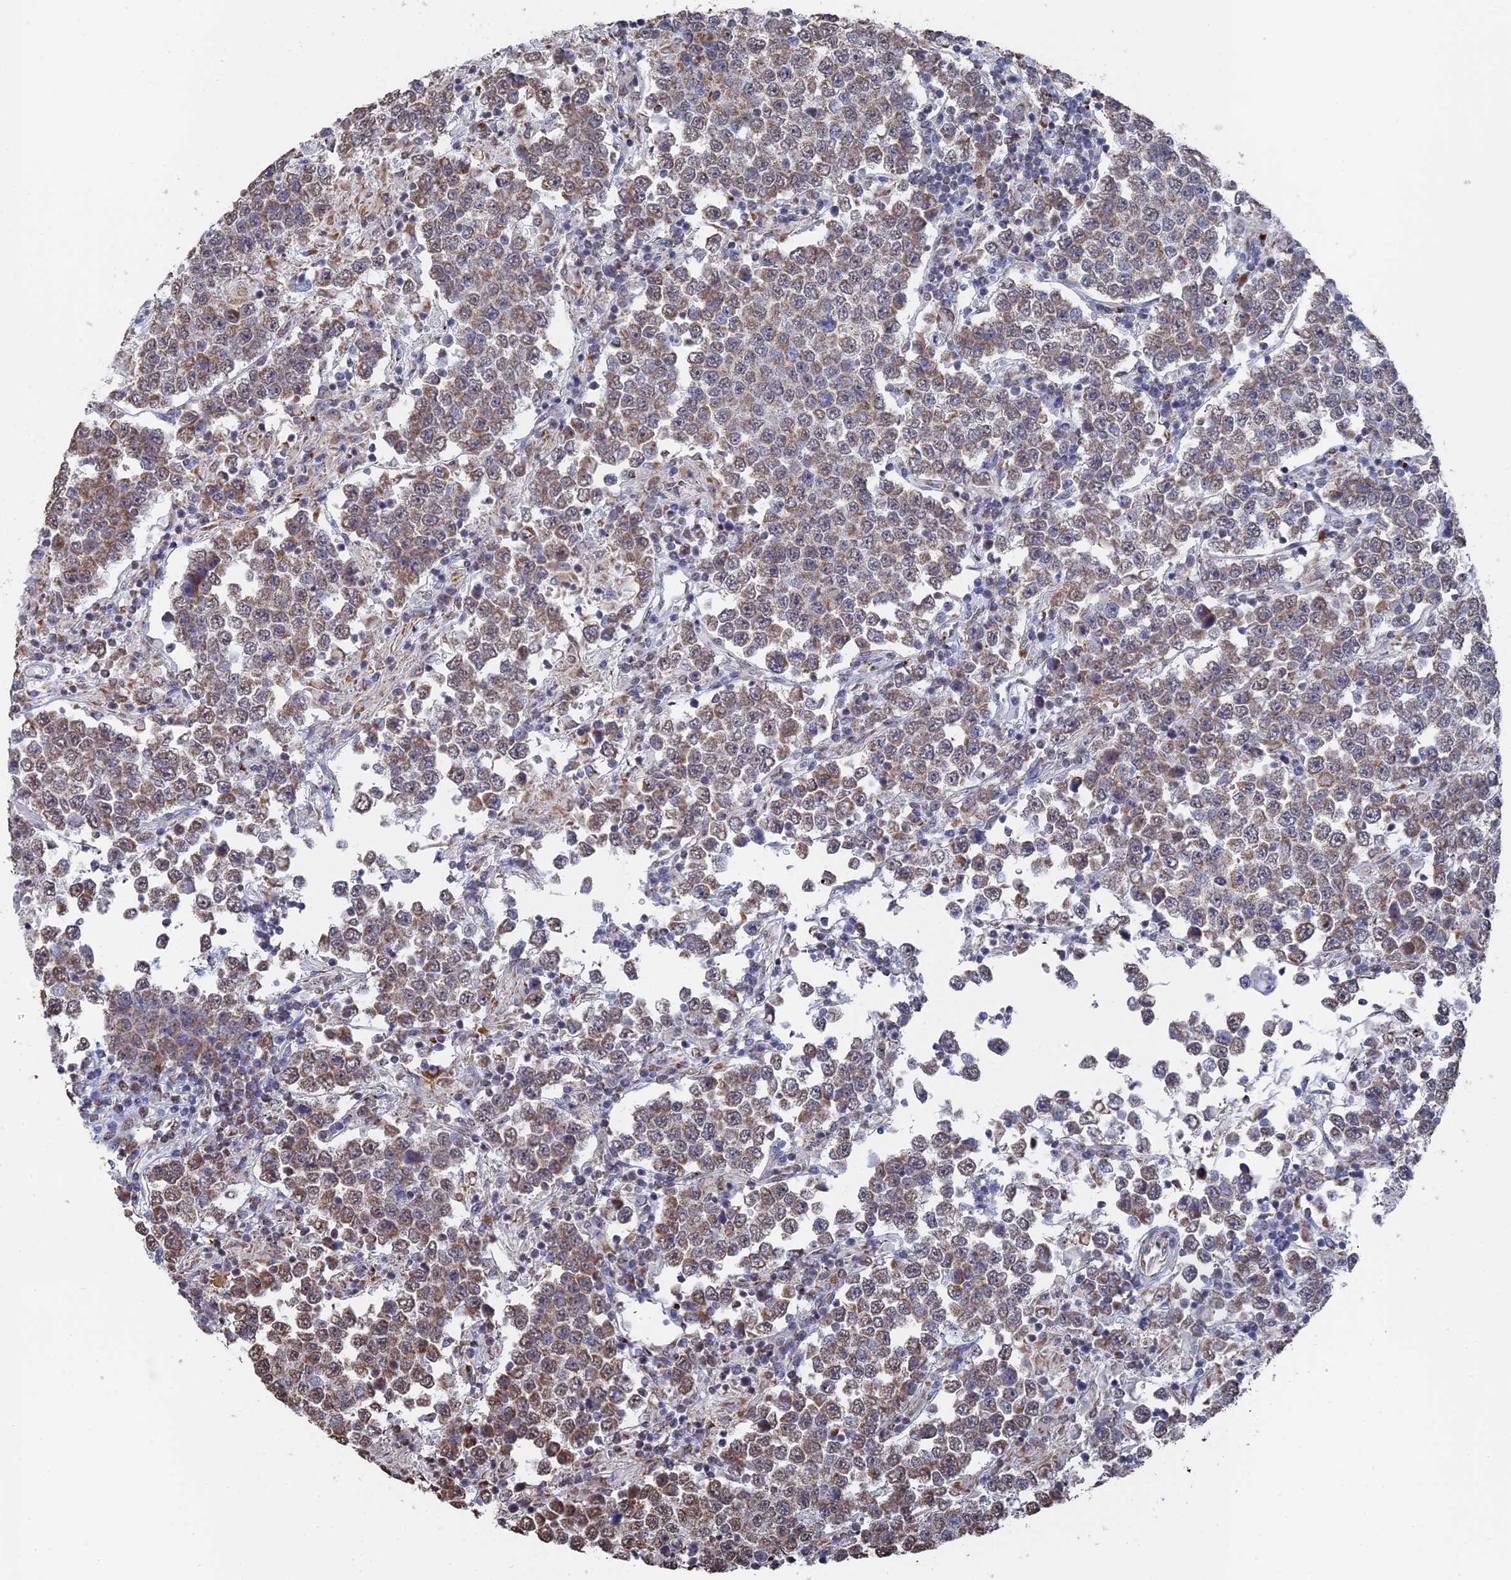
{"staining": {"intensity": "moderate", "quantity": "25%-75%", "location": "cytoplasmic/membranous"}, "tissue": "testis cancer", "cell_type": "Tumor cells", "image_type": "cancer", "snomed": [{"axis": "morphology", "description": "Normal tissue, NOS"}, {"axis": "morphology", "description": "Urothelial carcinoma, High grade"}, {"axis": "morphology", "description": "Seminoma, NOS"}, {"axis": "morphology", "description": "Carcinoma, Embryonal, NOS"}, {"axis": "topography", "description": "Urinary bladder"}, {"axis": "topography", "description": "Testis"}], "caption": "Approximately 25%-75% of tumor cells in testis cancer demonstrate moderate cytoplasmic/membranous protein expression as visualized by brown immunohistochemical staining.", "gene": "SMG9", "patient": {"sex": "male", "age": 41}}